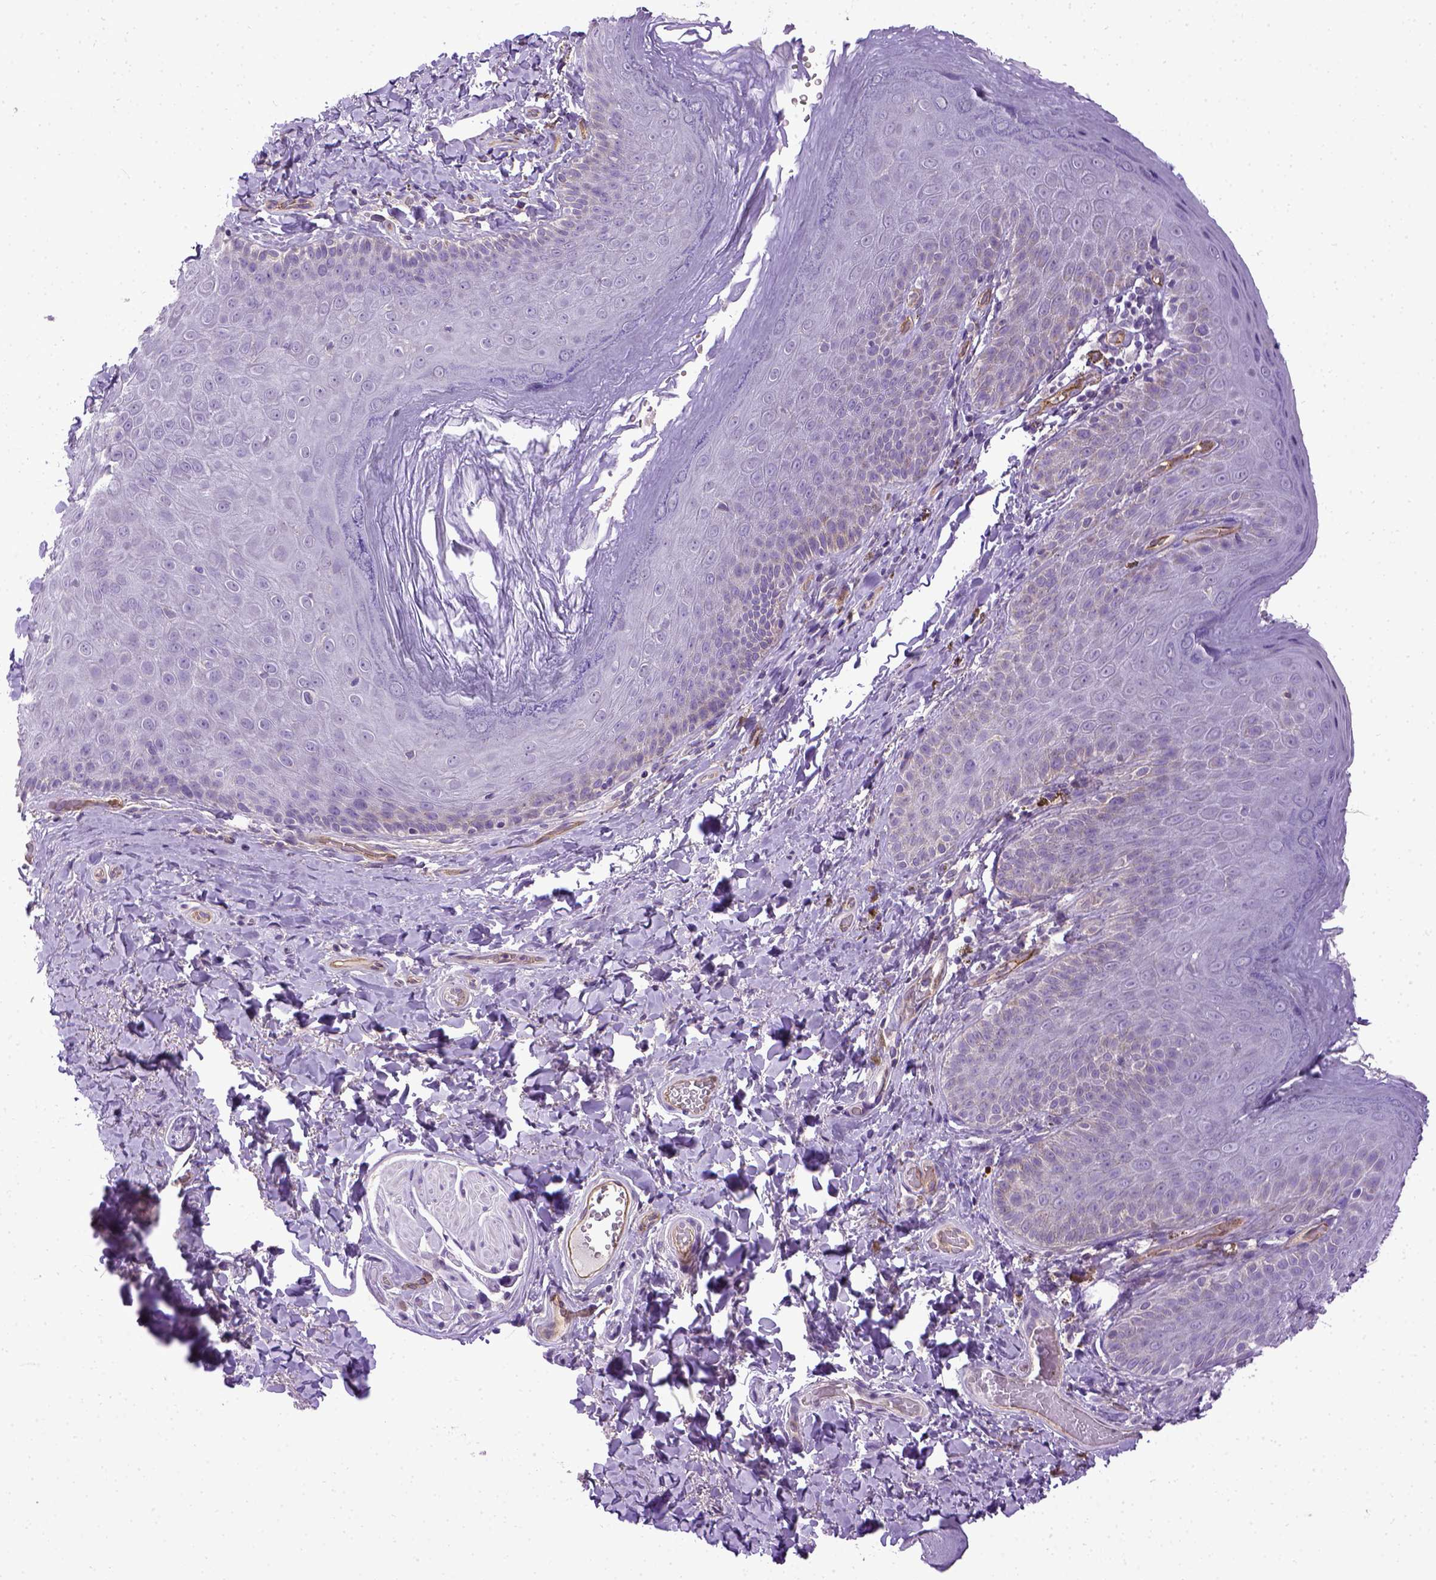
{"staining": {"intensity": "negative", "quantity": "none", "location": "none"}, "tissue": "skin", "cell_type": "Epidermal cells", "image_type": "normal", "snomed": [{"axis": "morphology", "description": "Normal tissue, NOS"}, {"axis": "topography", "description": "Anal"}], "caption": "This micrograph is of benign skin stained with immunohistochemistry (IHC) to label a protein in brown with the nuclei are counter-stained blue. There is no expression in epidermal cells. Nuclei are stained in blue.", "gene": "ENG", "patient": {"sex": "male", "age": 53}}